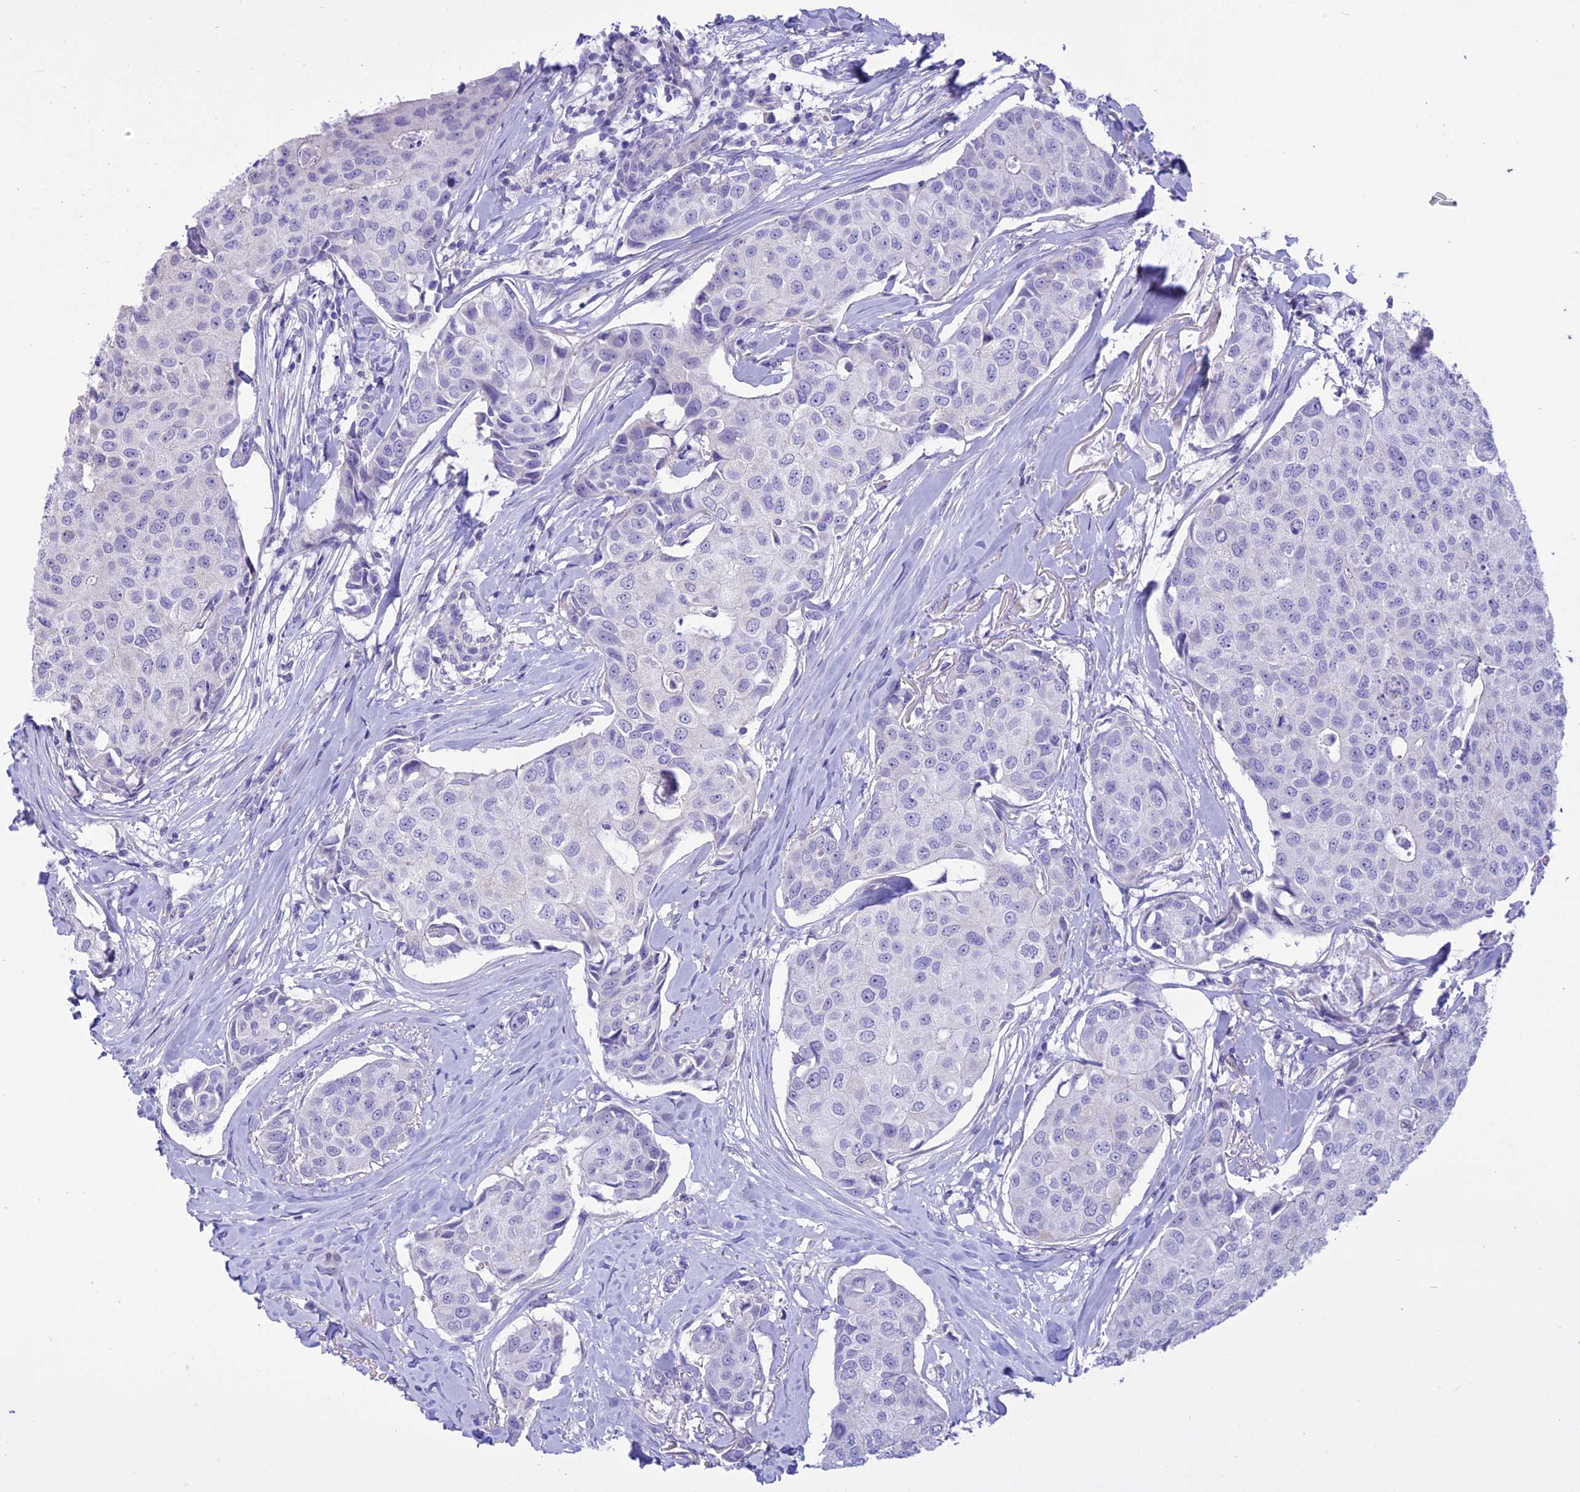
{"staining": {"intensity": "negative", "quantity": "none", "location": "none"}, "tissue": "breast cancer", "cell_type": "Tumor cells", "image_type": "cancer", "snomed": [{"axis": "morphology", "description": "Duct carcinoma"}, {"axis": "topography", "description": "Breast"}], "caption": "Tumor cells show no significant protein staining in invasive ductal carcinoma (breast).", "gene": "SPHKAP", "patient": {"sex": "female", "age": 80}}